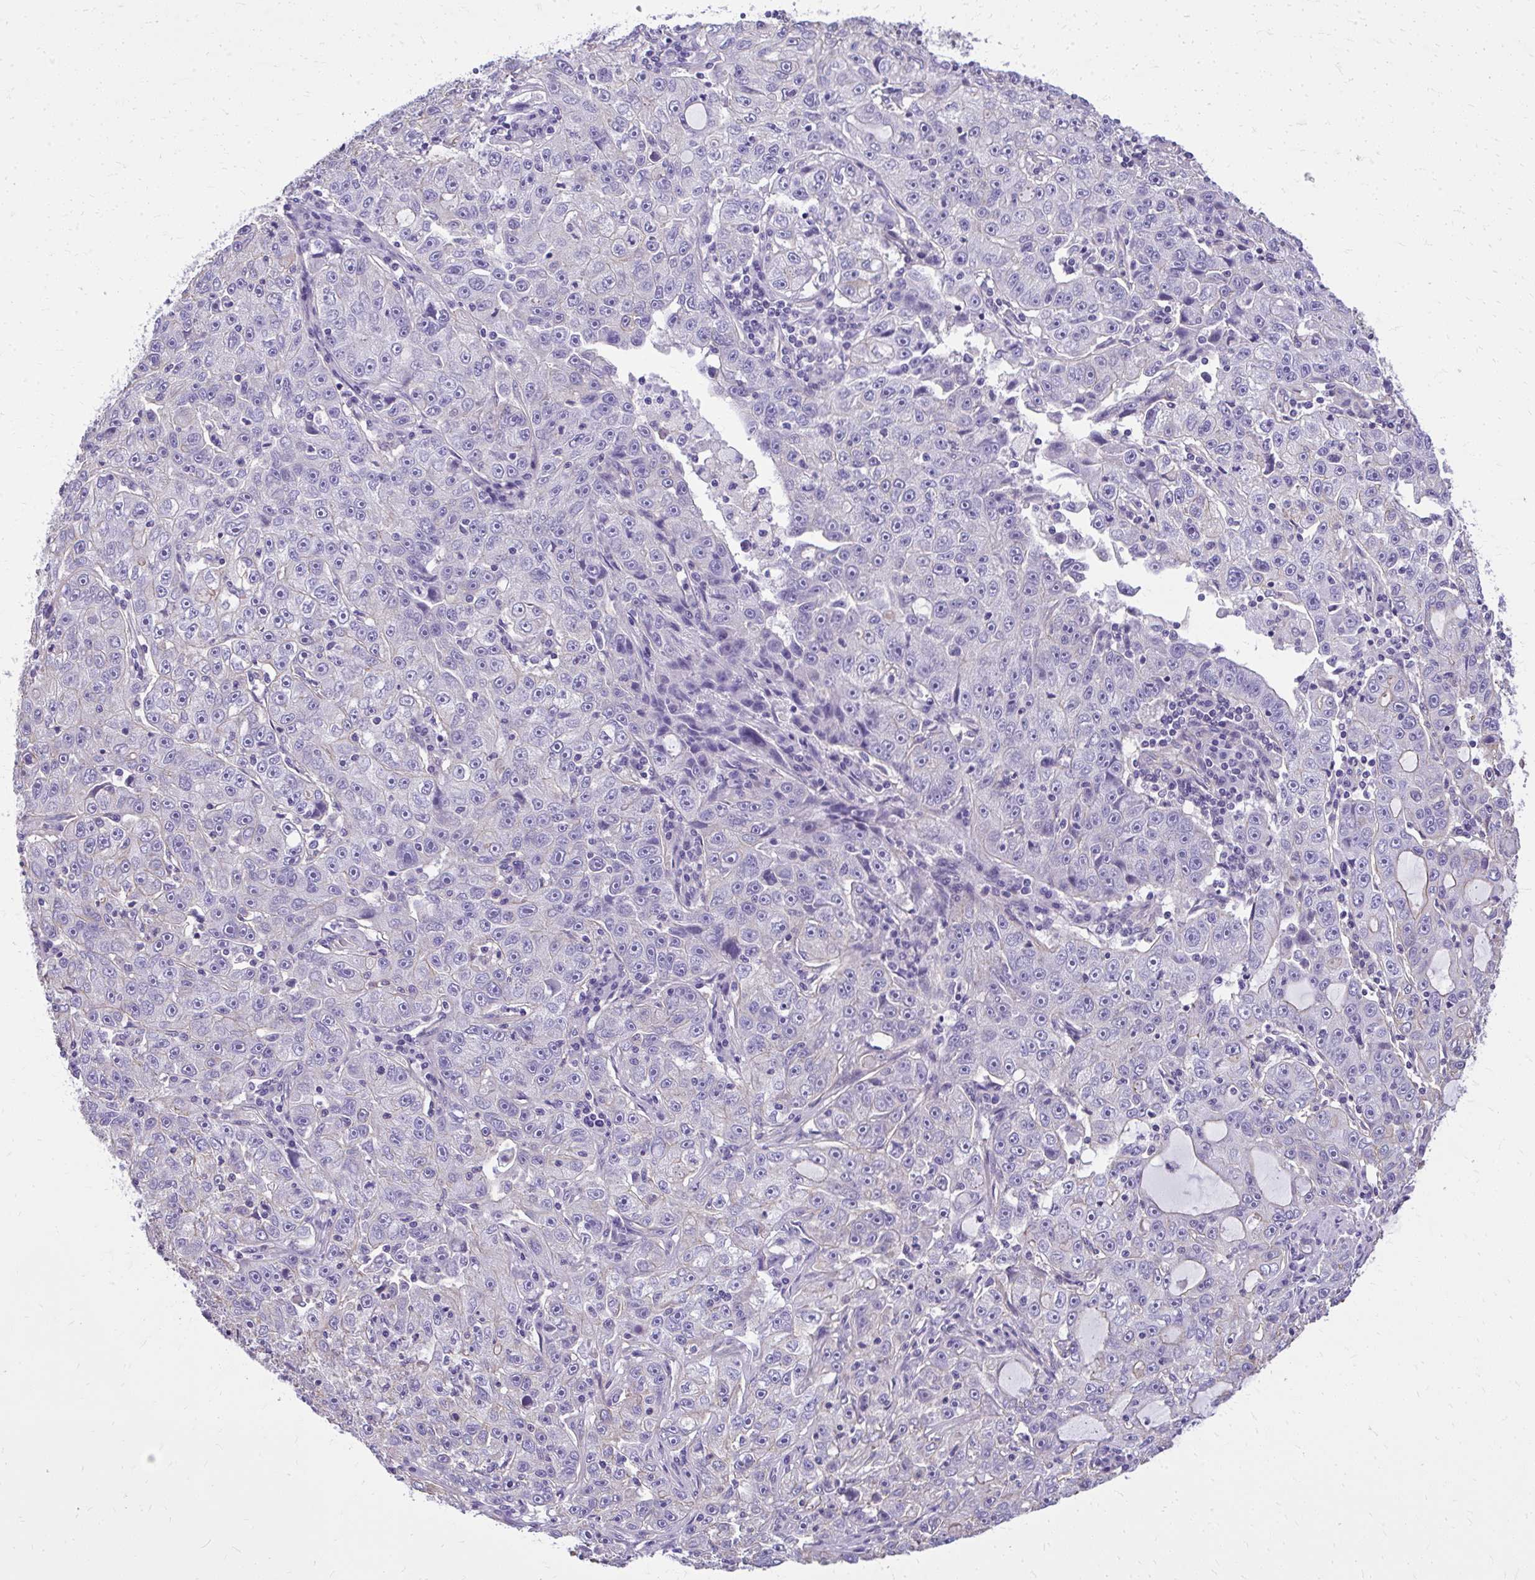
{"staining": {"intensity": "negative", "quantity": "none", "location": "none"}, "tissue": "lung cancer", "cell_type": "Tumor cells", "image_type": "cancer", "snomed": [{"axis": "morphology", "description": "Normal morphology"}, {"axis": "morphology", "description": "Adenocarcinoma, NOS"}, {"axis": "topography", "description": "Lymph node"}, {"axis": "topography", "description": "Lung"}], "caption": "DAB immunohistochemical staining of lung cancer reveals no significant staining in tumor cells. The staining was performed using DAB (3,3'-diaminobenzidine) to visualize the protein expression in brown, while the nuclei were stained in blue with hematoxylin (Magnification: 20x).", "gene": "RUNDC3B", "patient": {"sex": "female", "age": 57}}